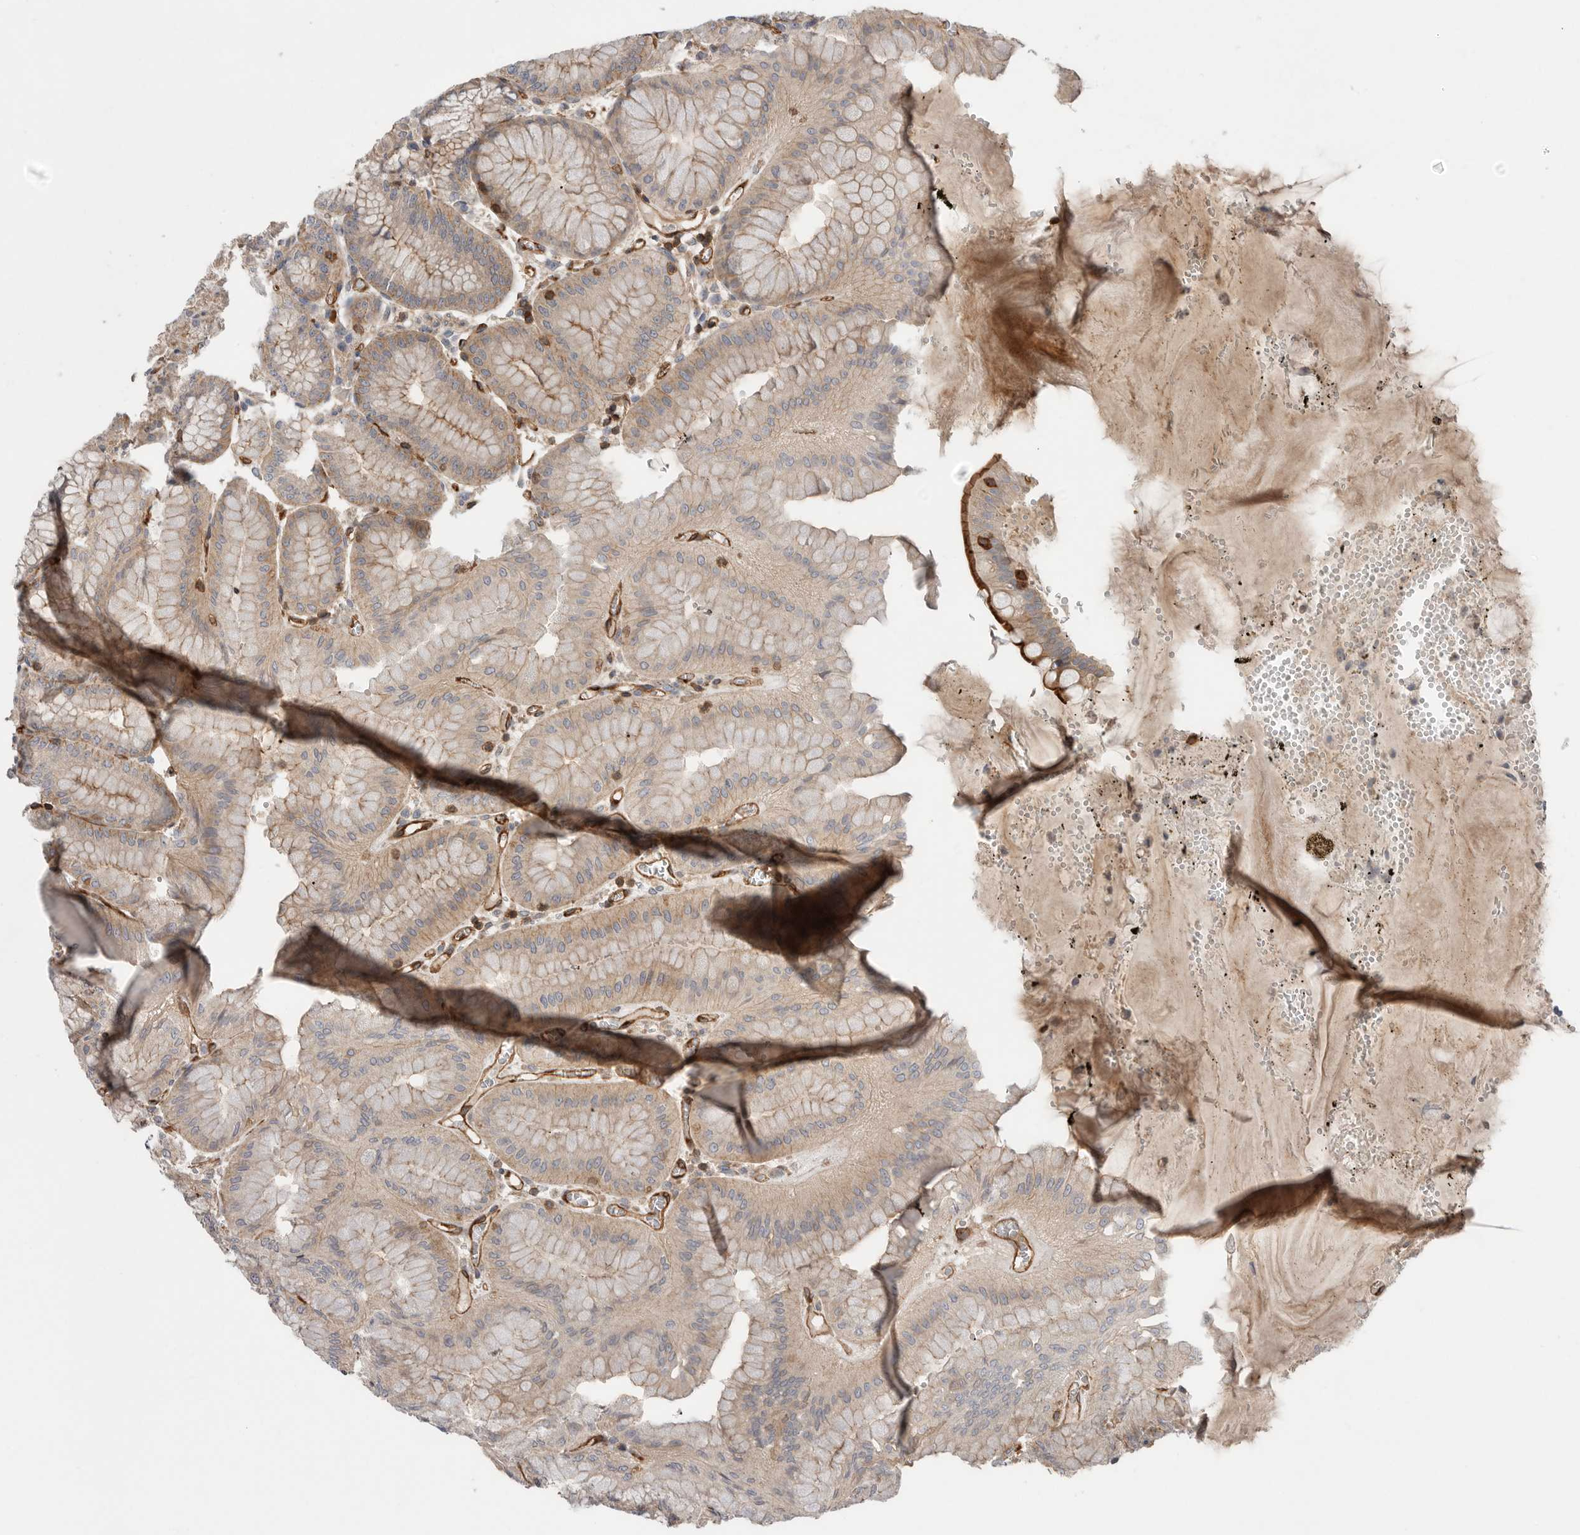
{"staining": {"intensity": "moderate", "quantity": ">75%", "location": "cytoplasmic/membranous"}, "tissue": "stomach", "cell_type": "Glandular cells", "image_type": "normal", "snomed": [{"axis": "morphology", "description": "Normal tissue, NOS"}, {"axis": "topography", "description": "Stomach, lower"}], "caption": "Approximately >75% of glandular cells in normal human stomach demonstrate moderate cytoplasmic/membranous protein positivity as visualized by brown immunohistochemical staining.", "gene": "PRKCH", "patient": {"sex": "male", "age": 71}}